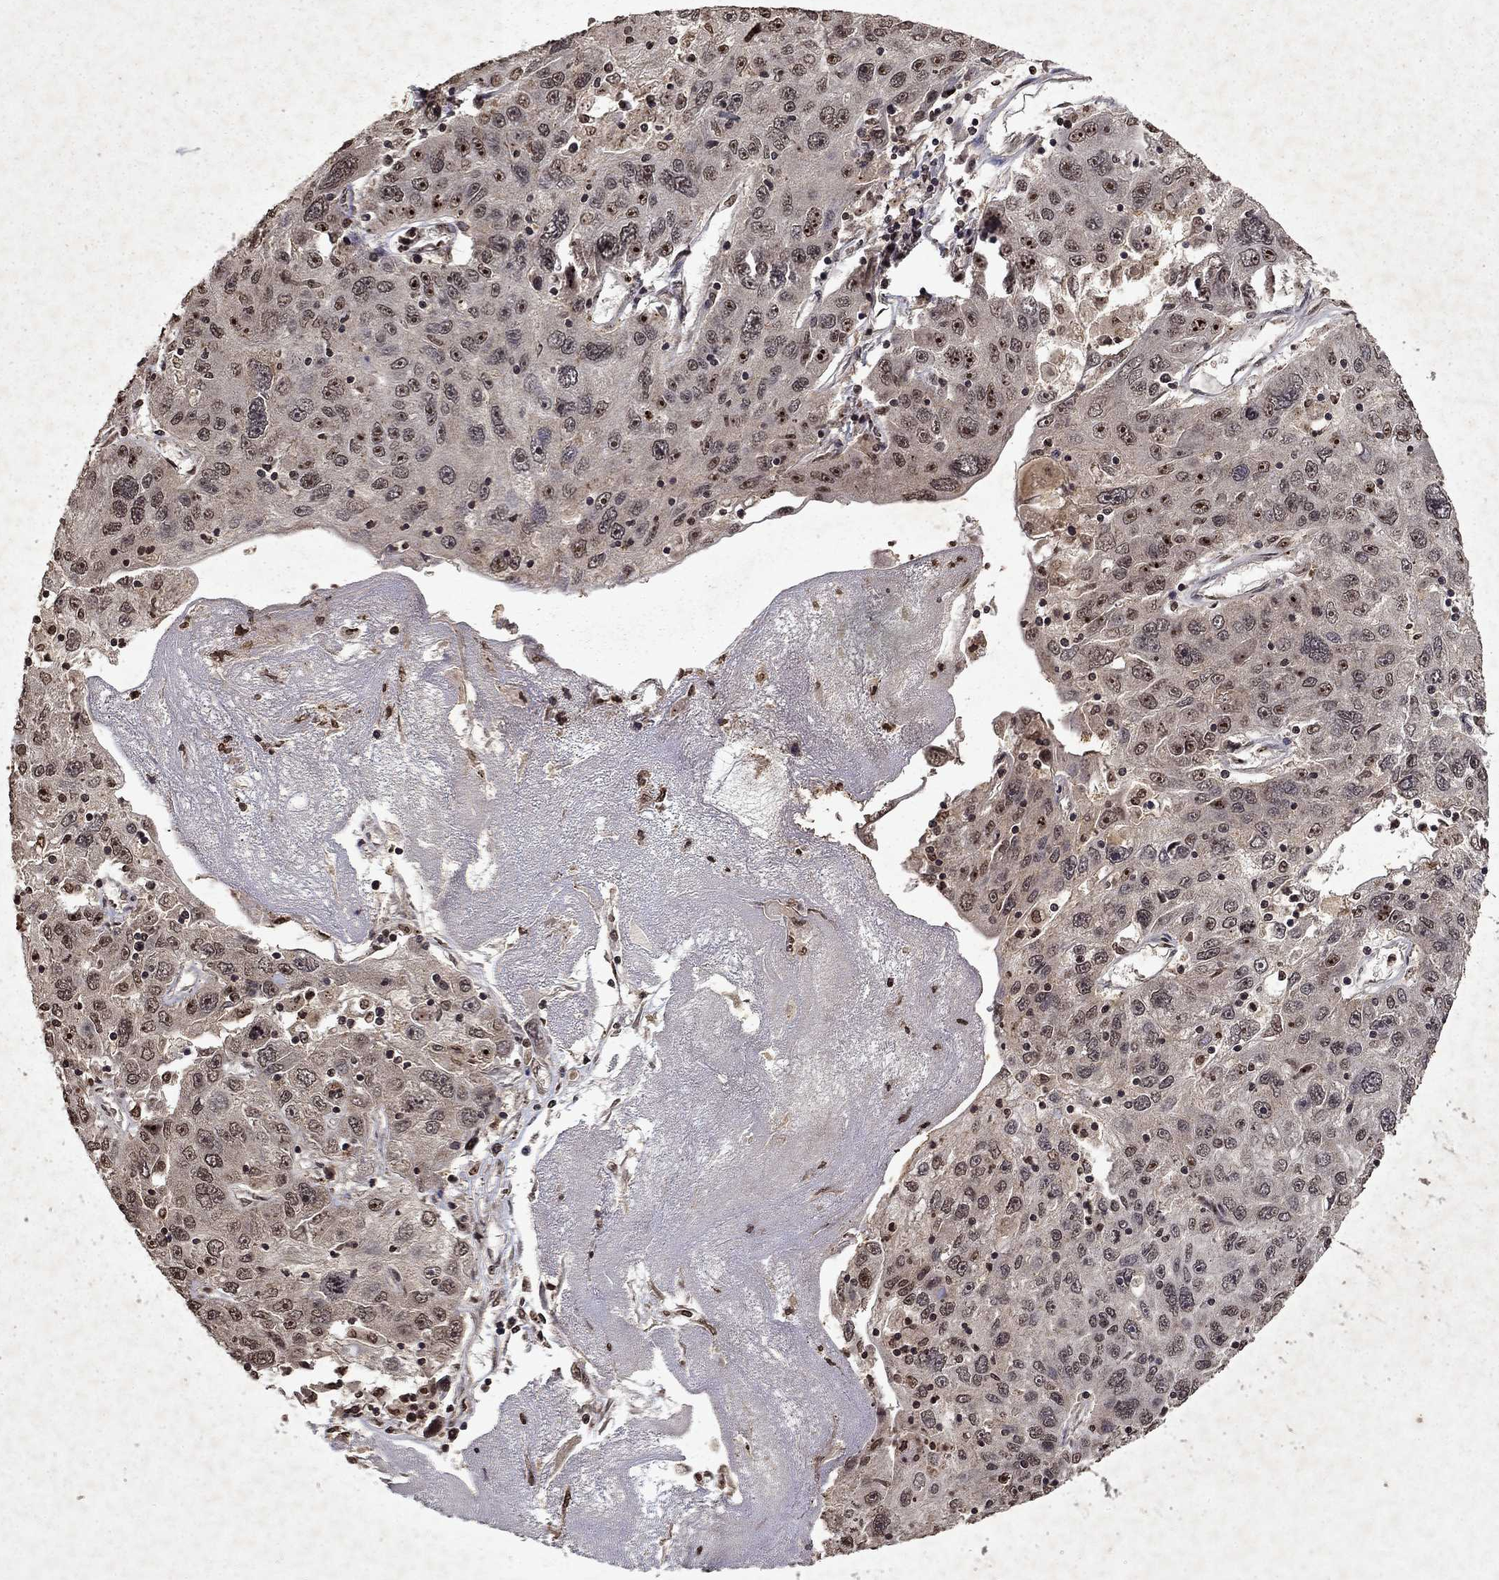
{"staining": {"intensity": "negative", "quantity": "none", "location": "none"}, "tissue": "stomach cancer", "cell_type": "Tumor cells", "image_type": "cancer", "snomed": [{"axis": "morphology", "description": "Adenocarcinoma, NOS"}, {"axis": "topography", "description": "Stomach"}], "caption": "Human stomach cancer (adenocarcinoma) stained for a protein using IHC shows no staining in tumor cells.", "gene": "PIN4", "patient": {"sex": "male", "age": 56}}